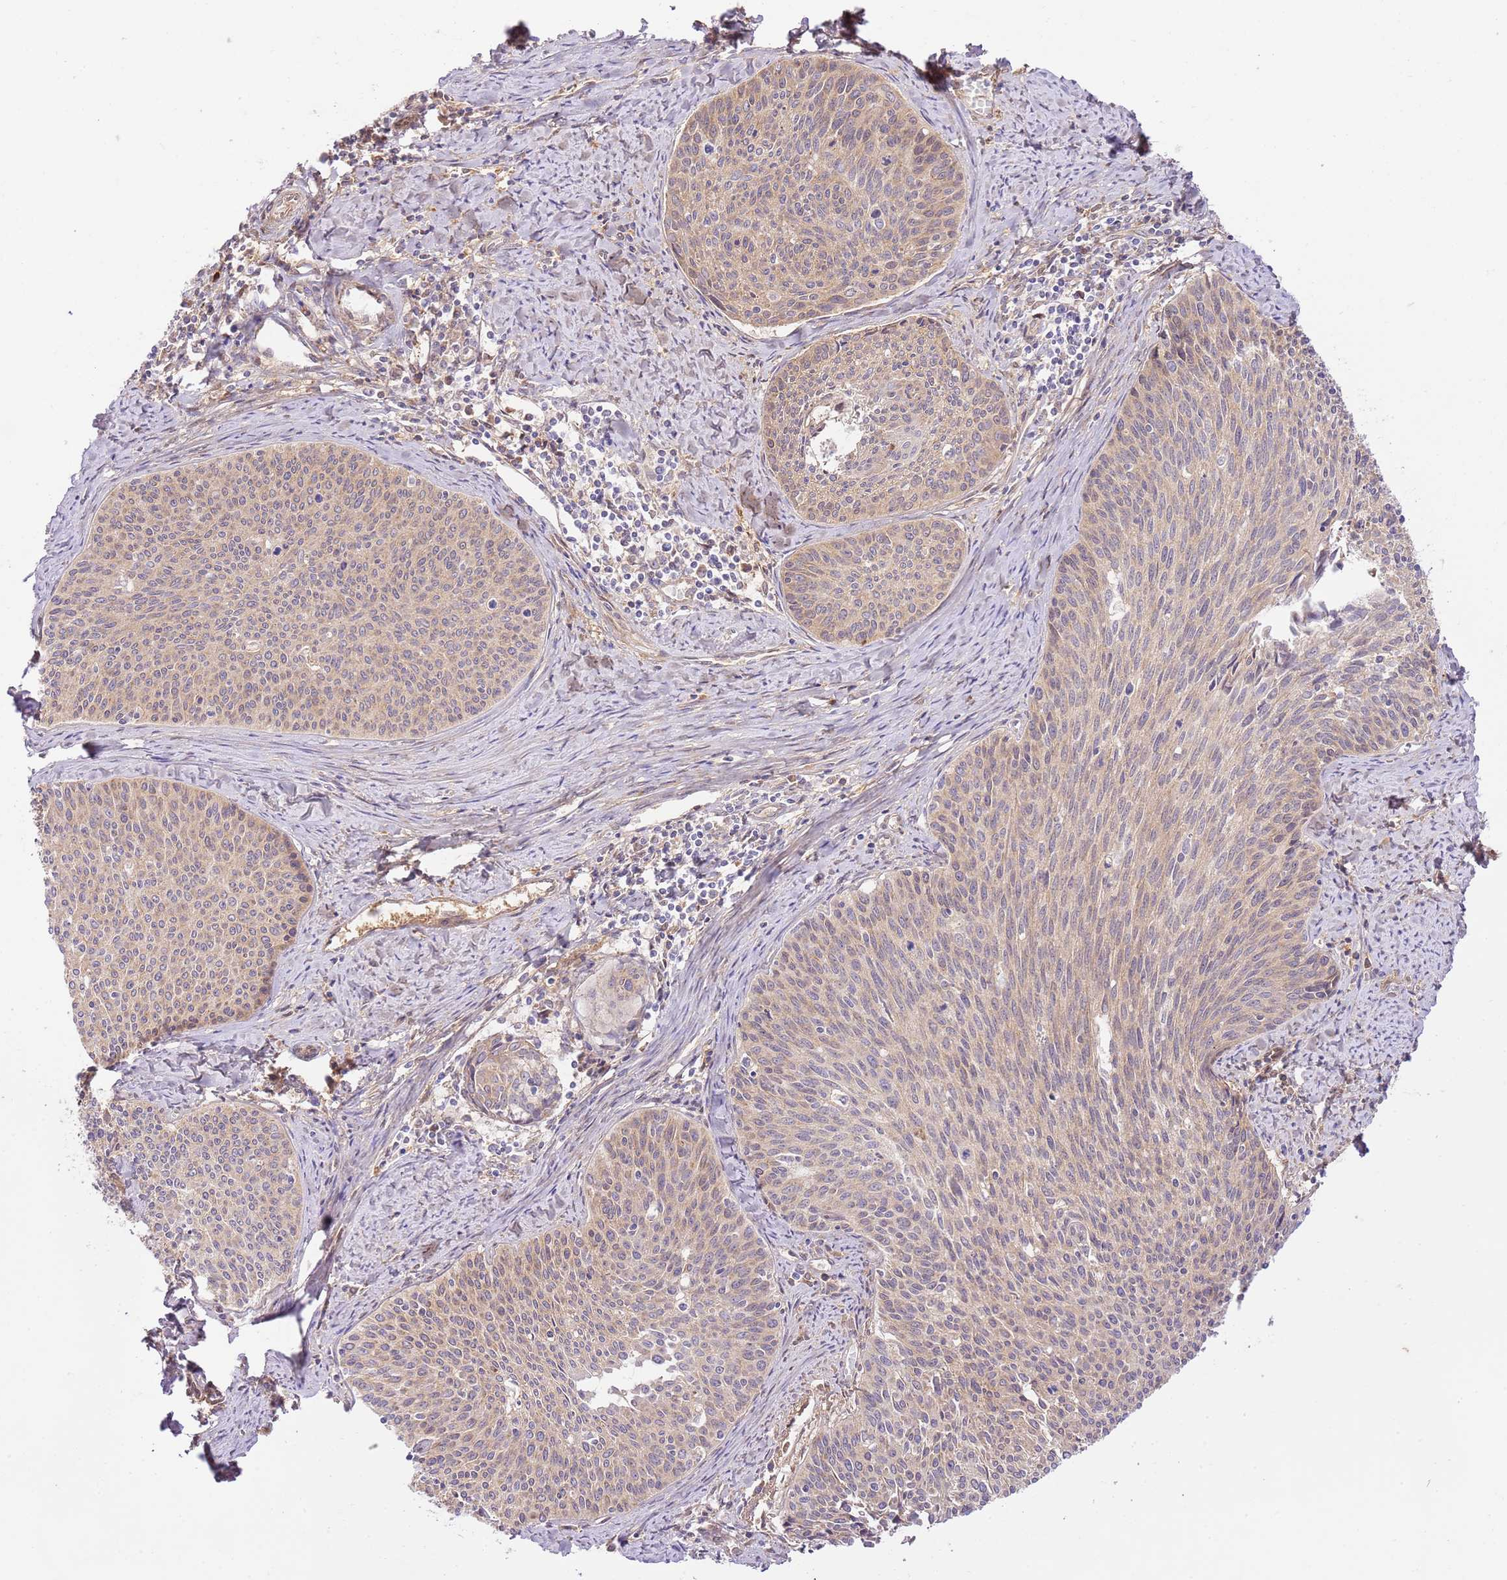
{"staining": {"intensity": "weak", "quantity": "<25%", "location": "cytoplasmic/membranous"}, "tissue": "cervical cancer", "cell_type": "Tumor cells", "image_type": "cancer", "snomed": [{"axis": "morphology", "description": "Squamous cell carcinoma, NOS"}, {"axis": "topography", "description": "Cervix"}], "caption": "DAB immunohistochemical staining of cervical squamous cell carcinoma shows no significant staining in tumor cells.", "gene": "C8G", "patient": {"sex": "female", "age": 55}}